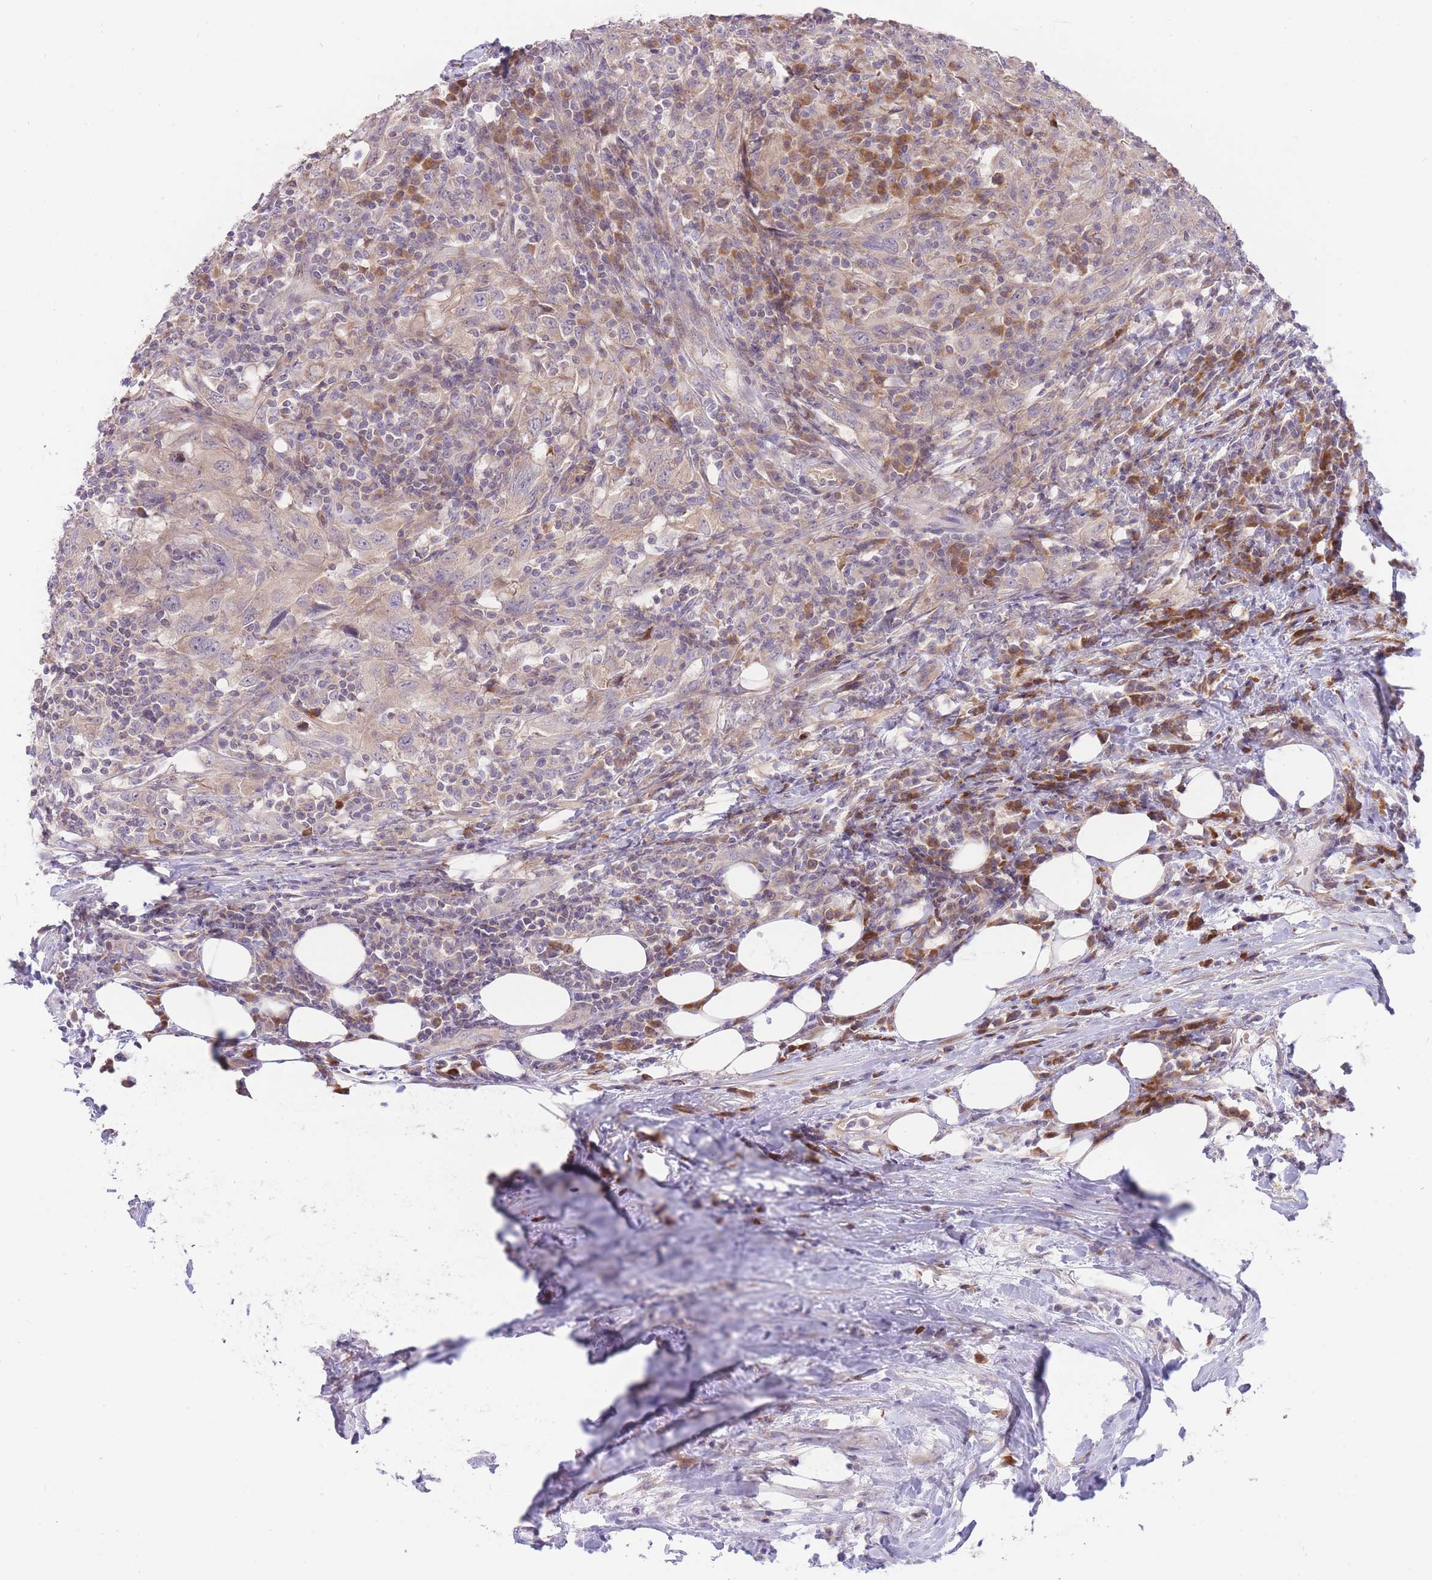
{"staining": {"intensity": "weak", "quantity": ">75%", "location": "cytoplasmic/membranous"}, "tissue": "urothelial cancer", "cell_type": "Tumor cells", "image_type": "cancer", "snomed": [{"axis": "morphology", "description": "Urothelial carcinoma, High grade"}, {"axis": "topography", "description": "Urinary bladder"}], "caption": "This micrograph reveals IHC staining of human high-grade urothelial carcinoma, with low weak cytoplasmic/membranous positivity in approximately >75% of tumor cells.", "gene": "BOLA2B", "patient": {"sex": "male", "age": 61}}